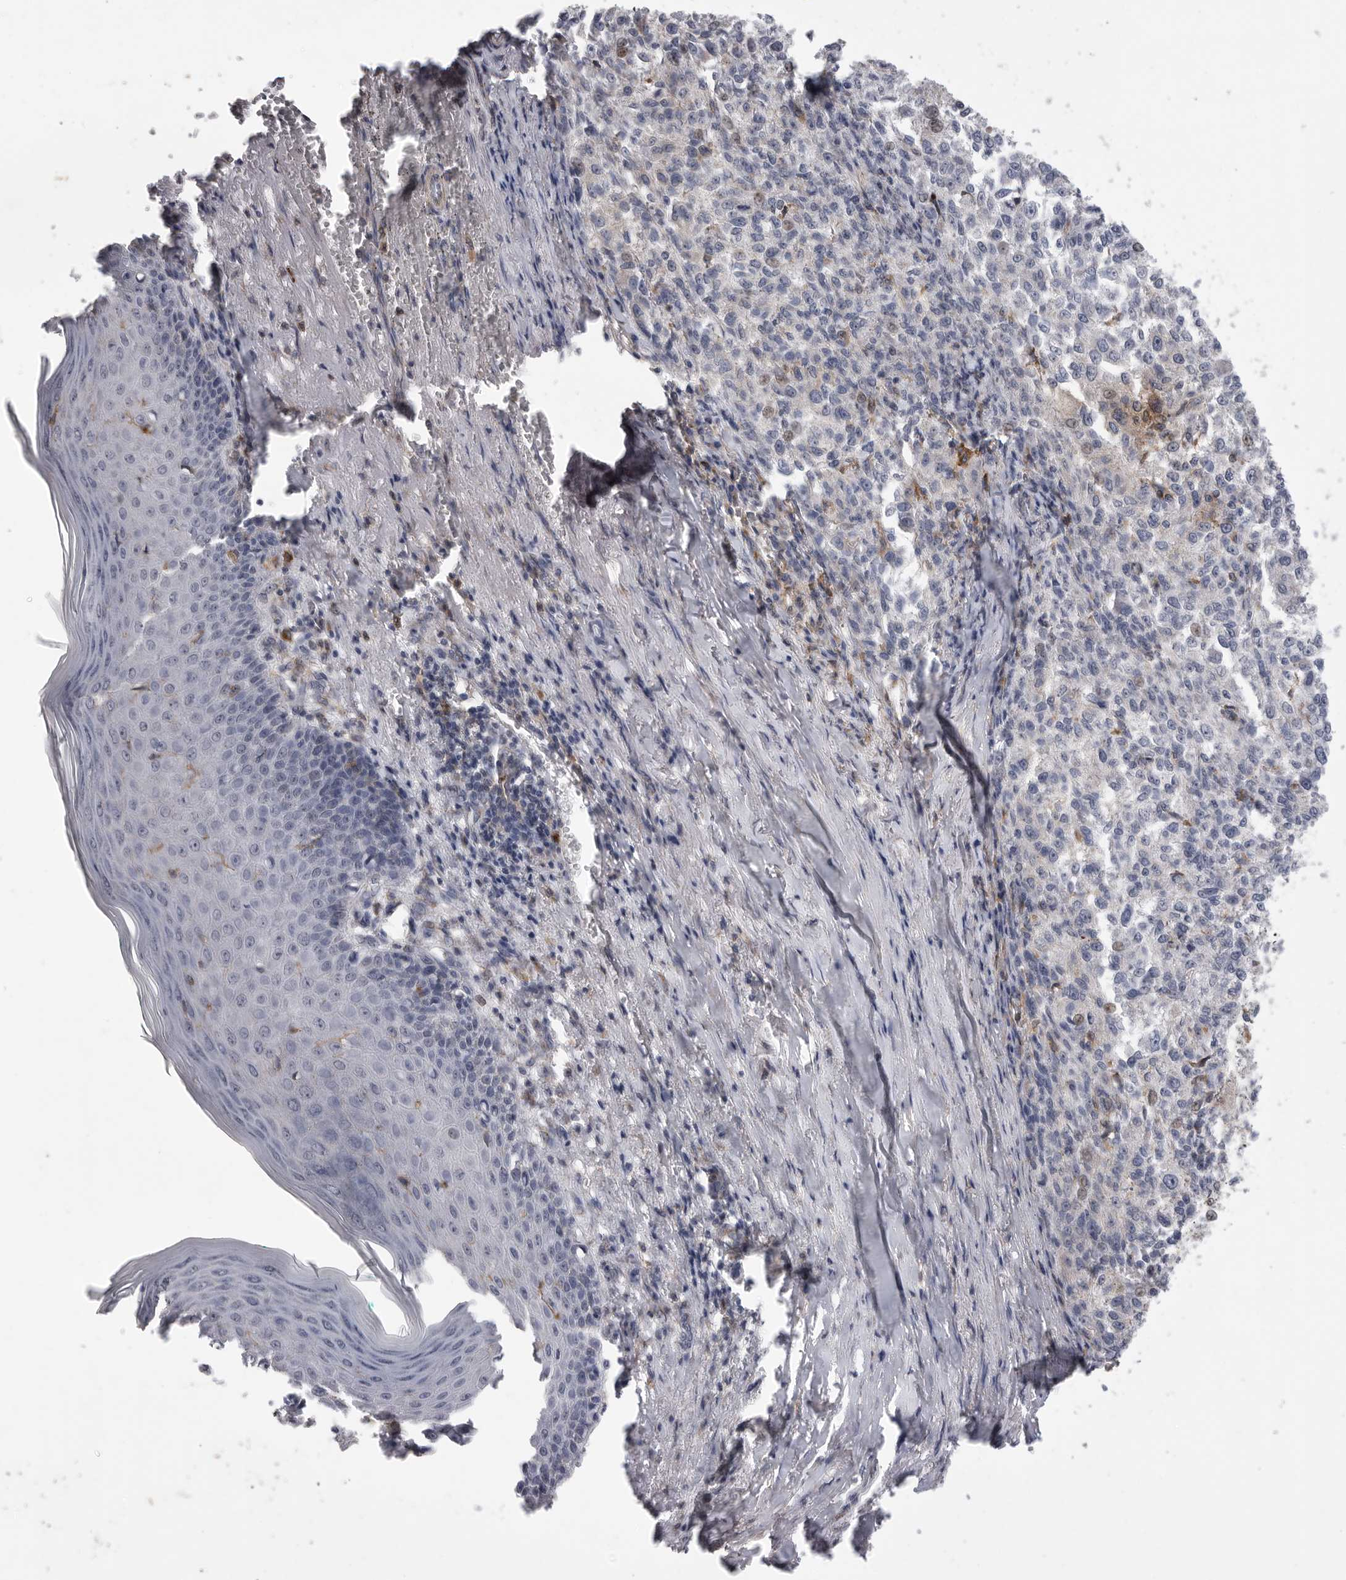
{"staining": {"intensity": "negative", "quantity": "none", "location": "none"}, "tissue": "melanoma", "cell_type": "Tumor cells", "image_type": "cancer", "snomed": [{"axis": "morphology", "description": "Necrosis, NOS"}, {"axis": "morphology", "description": "Malignant melanoma, NOS"}, {"axis": "topography", "description": "Skin"}], "caption": "The photomicrograph demonstrates no significant positivity in tumor cells of melanoma.", "gene": "SIGLEC10", "patient": {"sex": "female", "age": 87}}